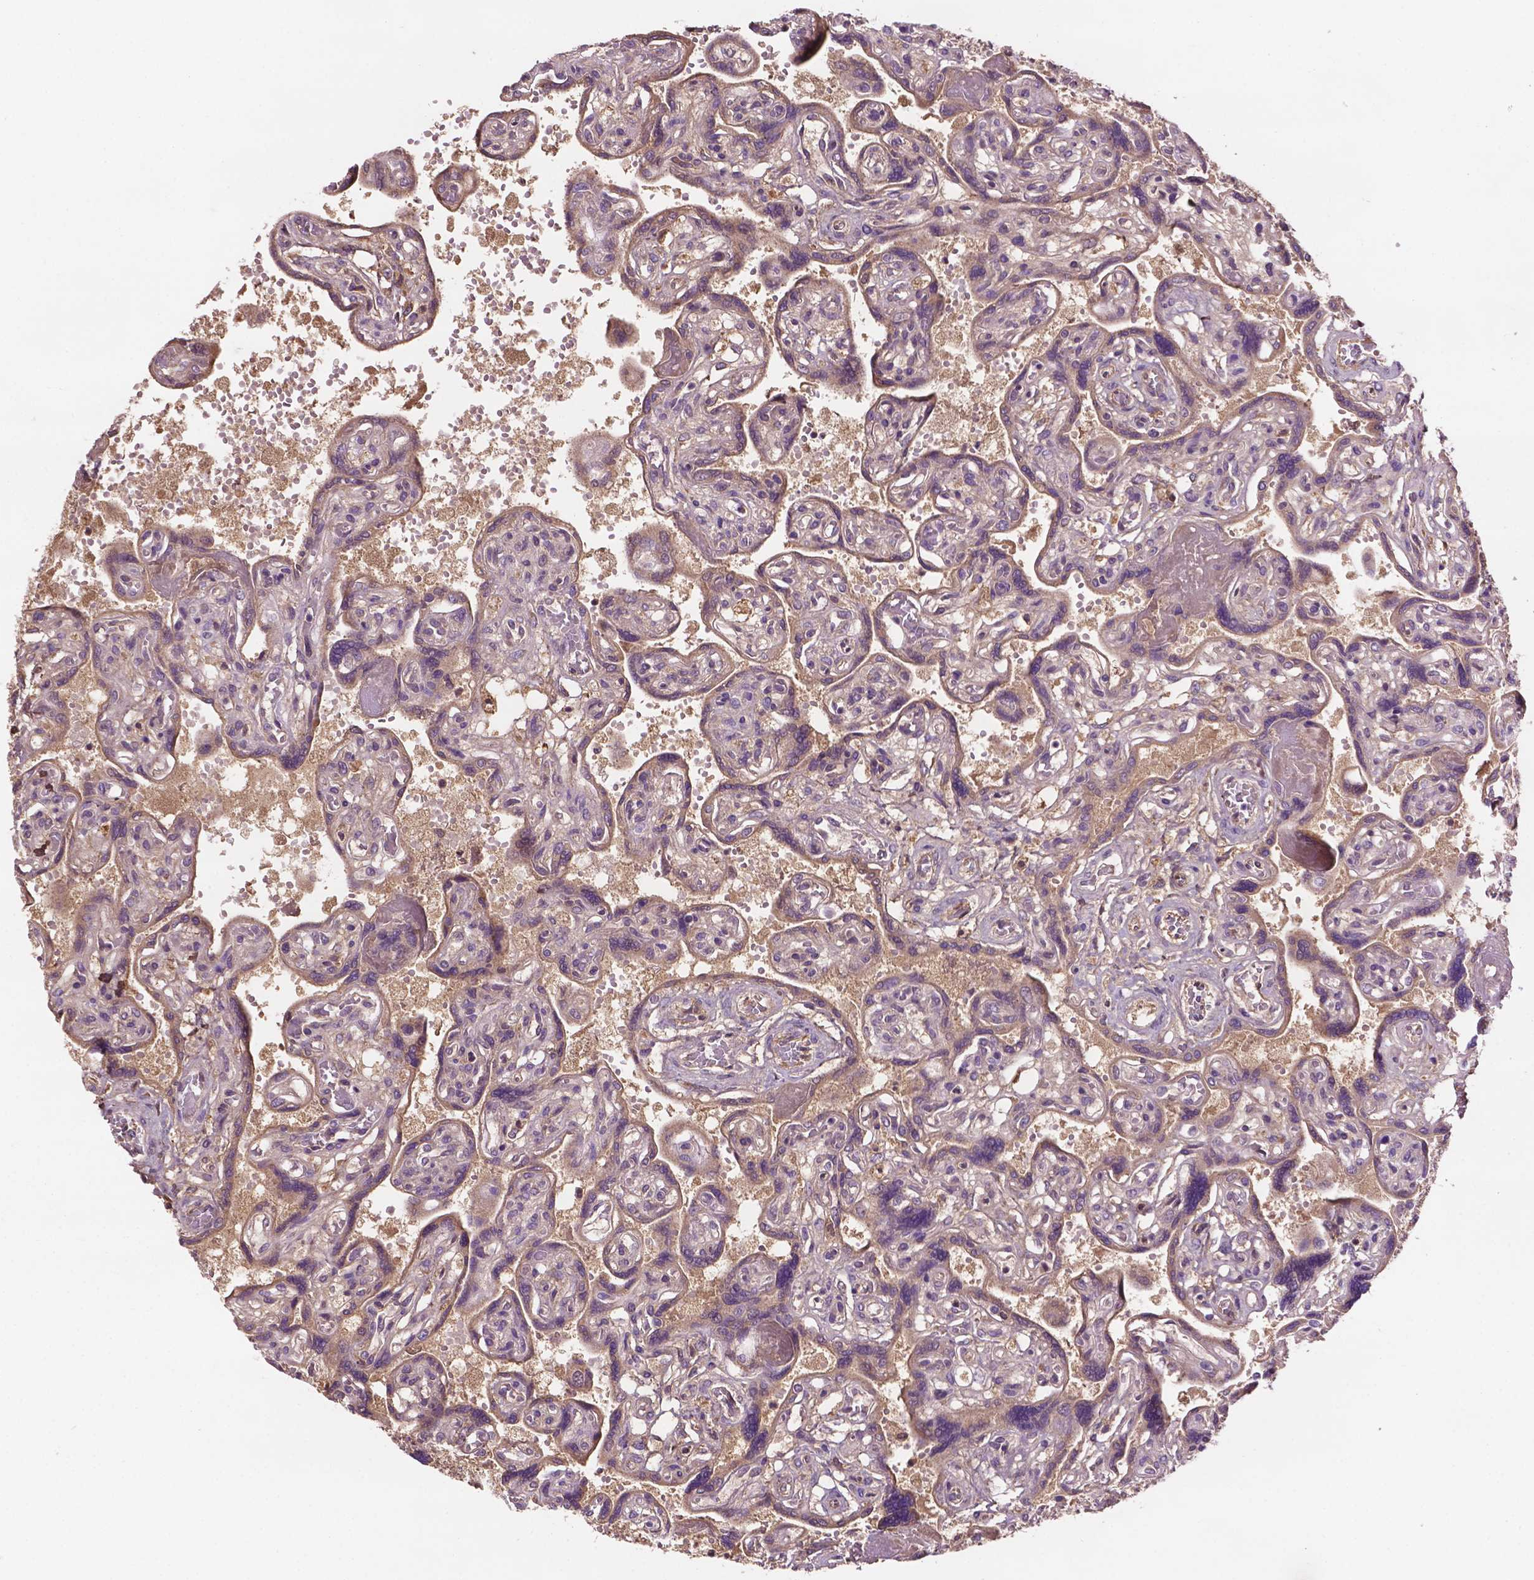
{"staining": {"intensity": "moderate", "quantity": ">75%", "location": "cytoplasmic/membranous"}, "tissue": "placenta", "cell_type": "Decidual cells", "image_type": "normal", "snomed": [{"axis": "morphology", "description": "Normal tissue, NOS"}, {"axis": "topography", "description": "Placenta"}], "caption": "The immunohistochemical stain highlights moderate cytoplasmic/membranous expression in decidual cells of normal placenta.", "gene": "GJA9", "patient": {"sex": "female", "age": 32}}